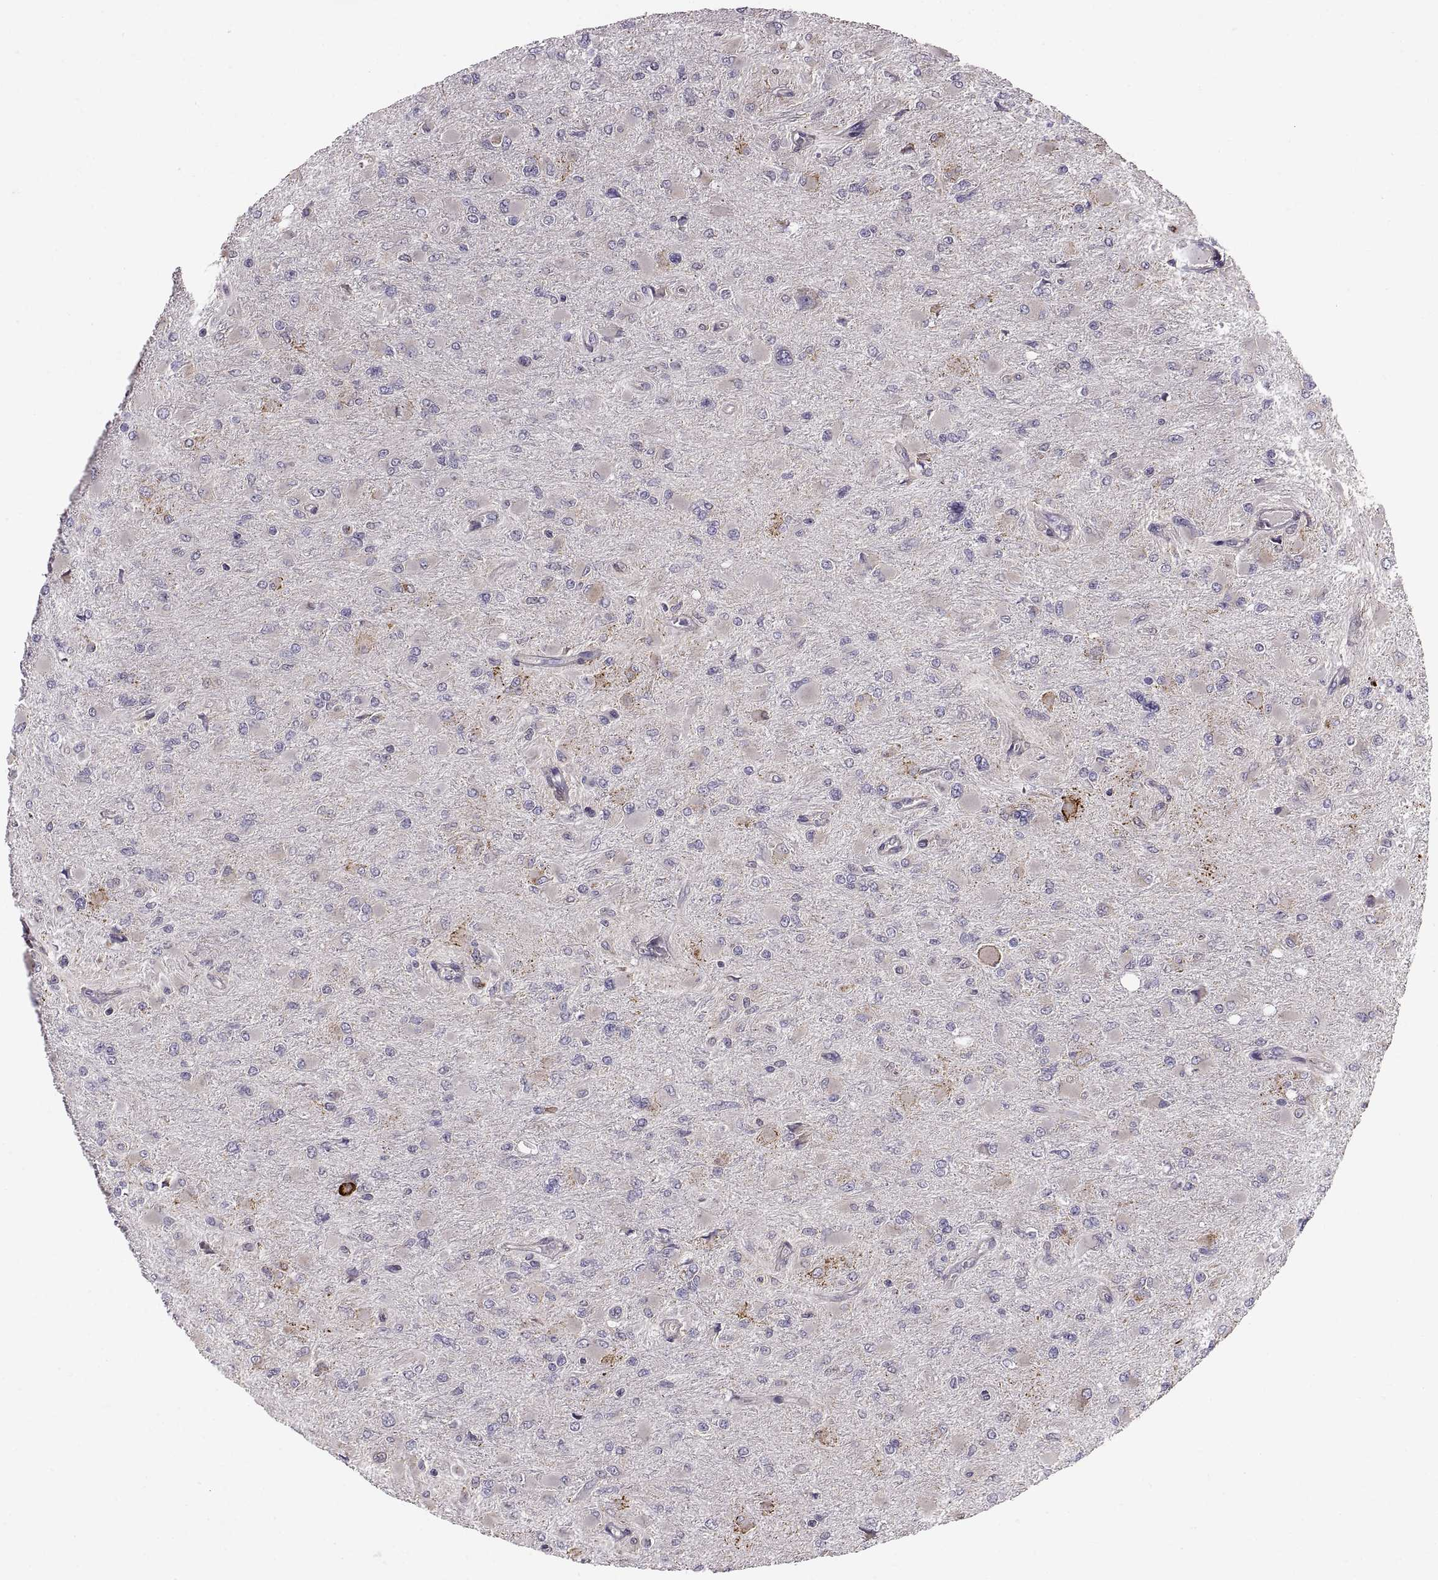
{"staining": {"intensity": "negative", "quantity": "none", "location": "none"}, "tissue": "glioma", "cell_type": "Tumor cells", "image_type": "cancer", "snomed": [{"axis": "morphology", "description": "Glioma, malignant, High grade"}, {"axis": "topography", "description": "Cerebral cortex"}], "caption": "DAB (3,3'-diaminobenzidine) immunohistochemical staining of human glioma reveals no significant expression in tumor cells.", "gene": "PLEKHB2", "patient": {"sex": "female", "age": 36}}